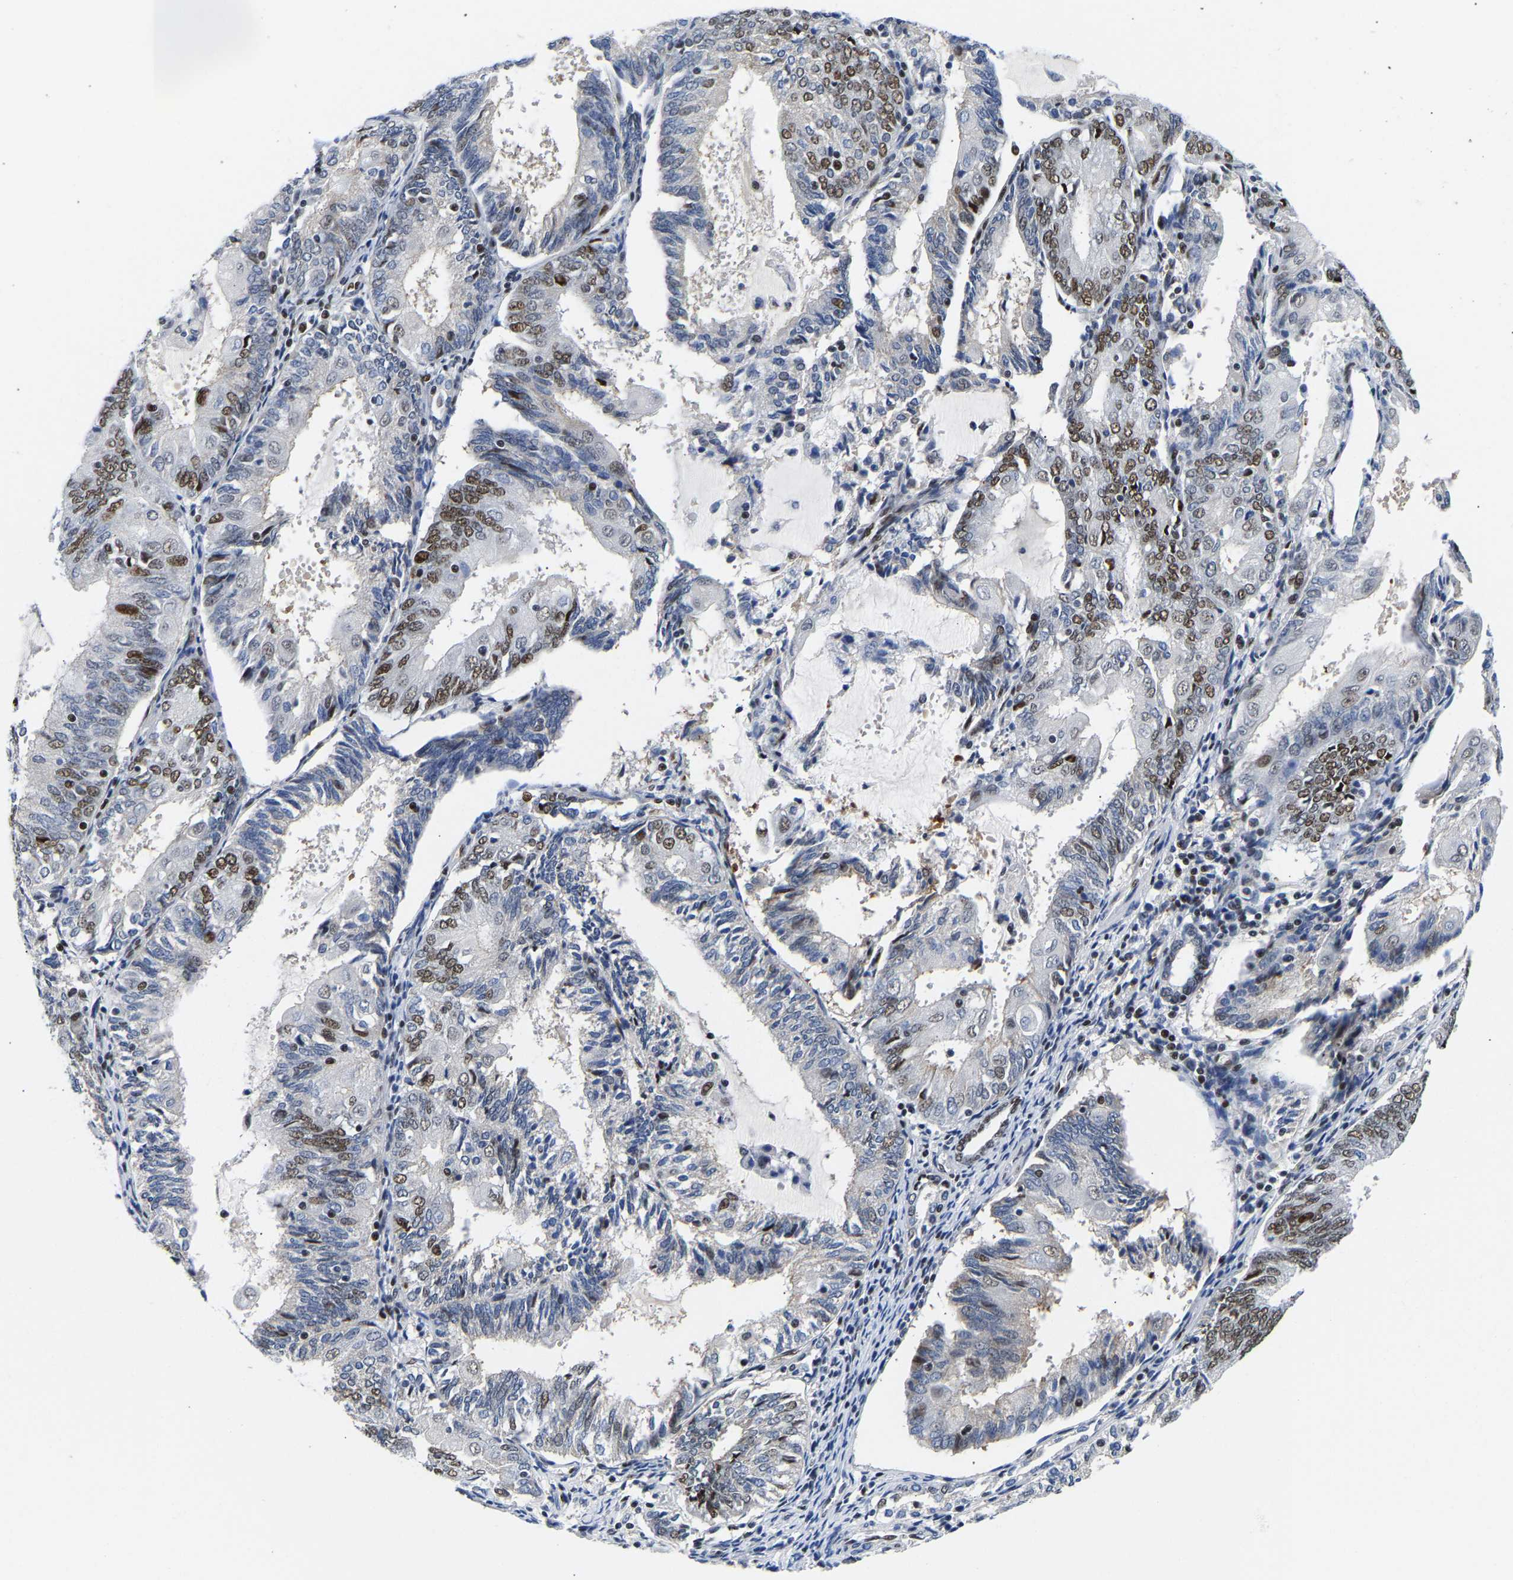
{"staining": {"intensity": "moderate", "quantity": "25%-75%", "location": "nuclear"}, "tissue": "endometrial cancer", "cell_type": "Tumor cells", "image_type": "cancer", "snomed": [{"axis": "morphology", "description": "Adenocarcinoma, NOS"}, {"axis": "topography", "description": "Endometrium"}], "caption": "Immunohistochemical staining of adenocarcinoma (endometrial) demonstrates moderate nuclear protein expression in about 25%-75% of tumor cells.", "gene": "PTRHD1", "patient": {"sex": "female", "age": 81}}